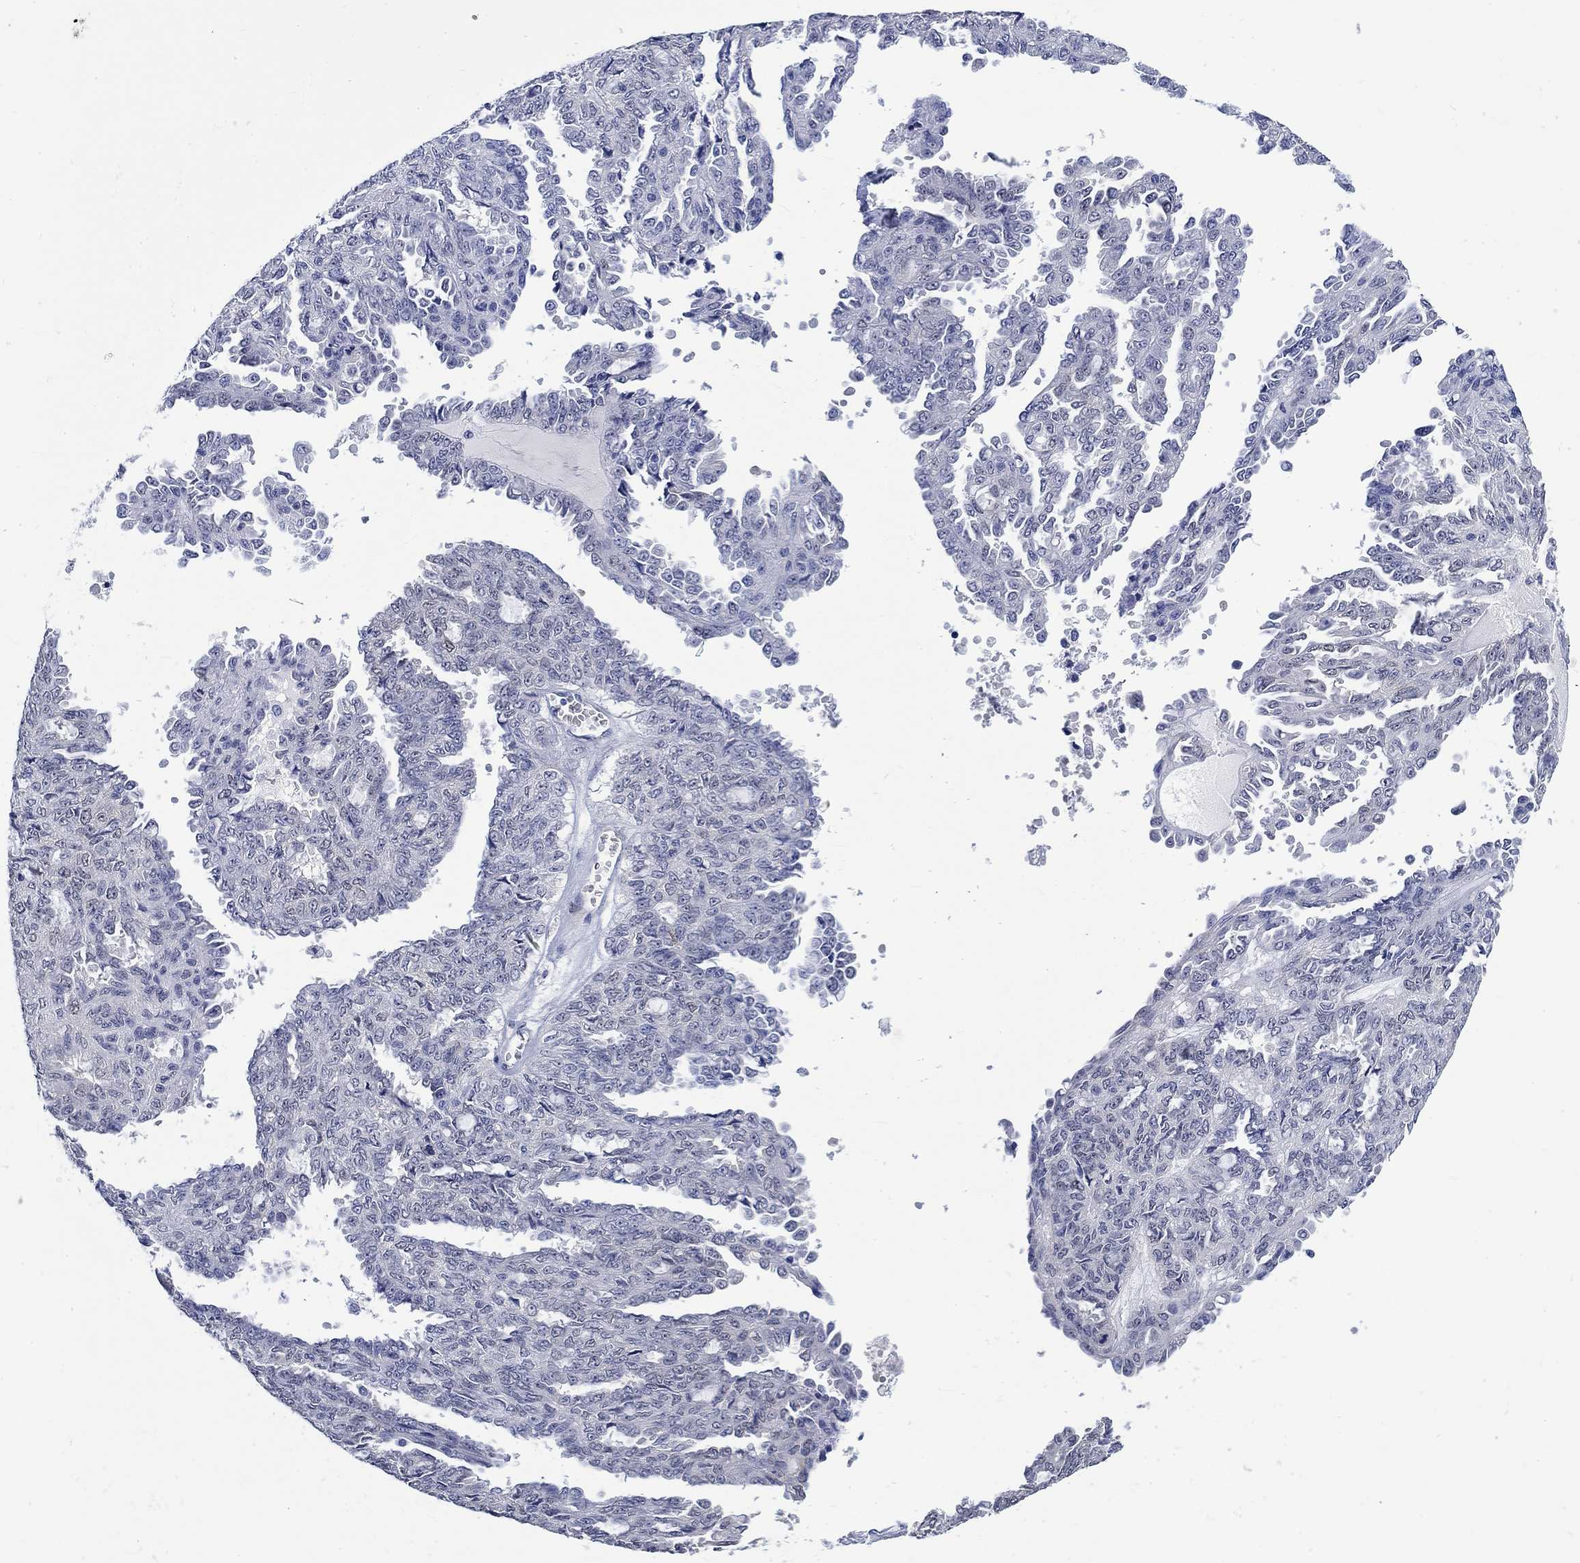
{"staining": {"intensity": "negative", "quantity": "none", "location": "none"}, "tissue": "ovarian cancer", "cell_type": "Tumor cells", "image_type": "cancer", "snomed": [{"axis": "morphology", "description": "Cystadenocarcinoma, serous, NOS"}, {"axis": "topography", "description": "Ovary"}], "caption": "Tumor cells are negative for brown protein staining in ovarian cancer (serous cystadenocarcinoma).", "gene": "MSI1", "patient": {"sex": "female", "age": 71}}